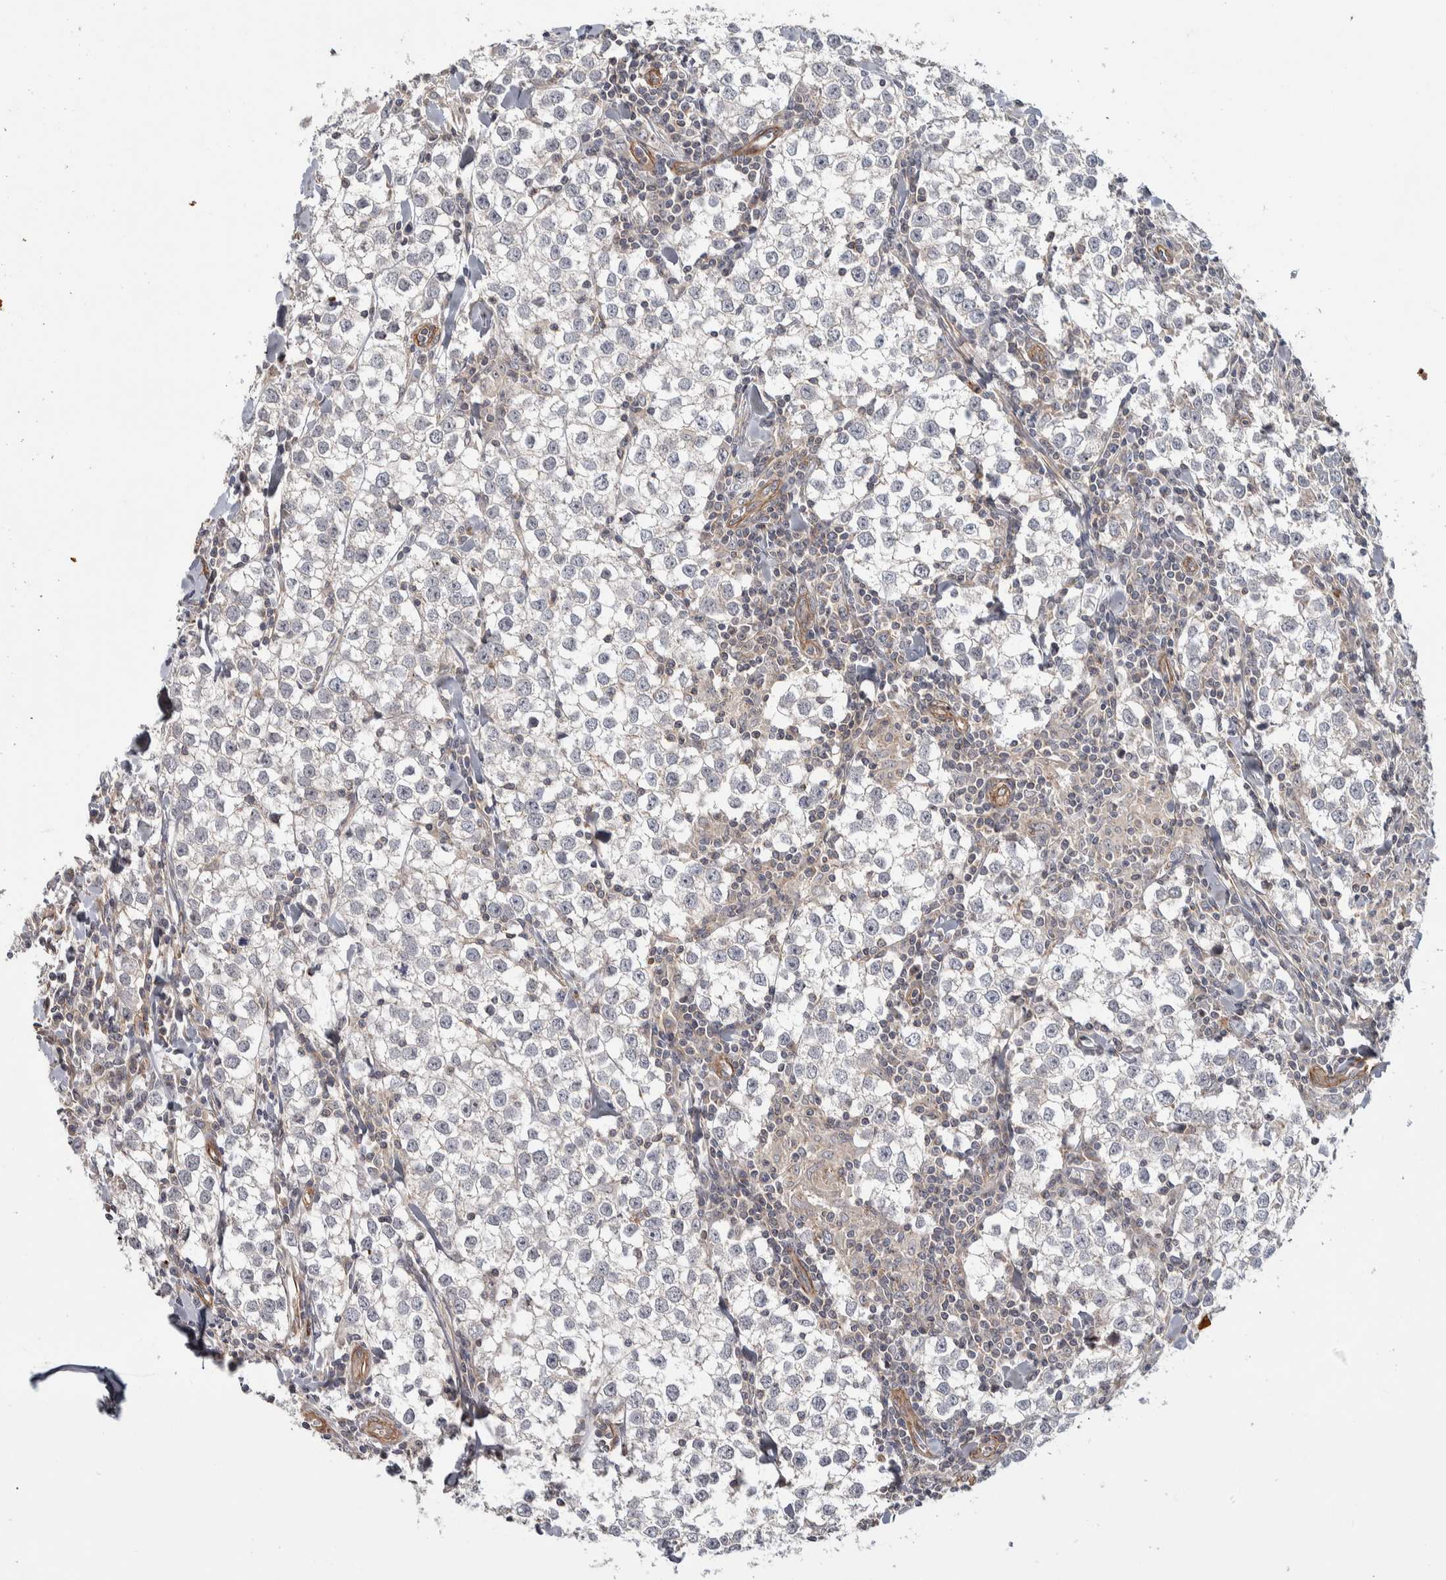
{"staining": {"intensity": "negative", "quantity": "none", "location": "none"}, "tissue": "testis cancer", "cell_type": "Tumor cells", "image_type": "cancer", "snomed": [{"axis": "morphology", "description": "Seminoma, NOS"}, {"axis": "morphology", "description": "Carcinoma, Embryonal, NOS"}, {"axis": "topography", "description": "Testis"}], "caption": "Tumor cells are negative for brown protein staining in testis cancer.", "gene": "CHMP4C", "patient": {"sex": "male", "age": 36}}